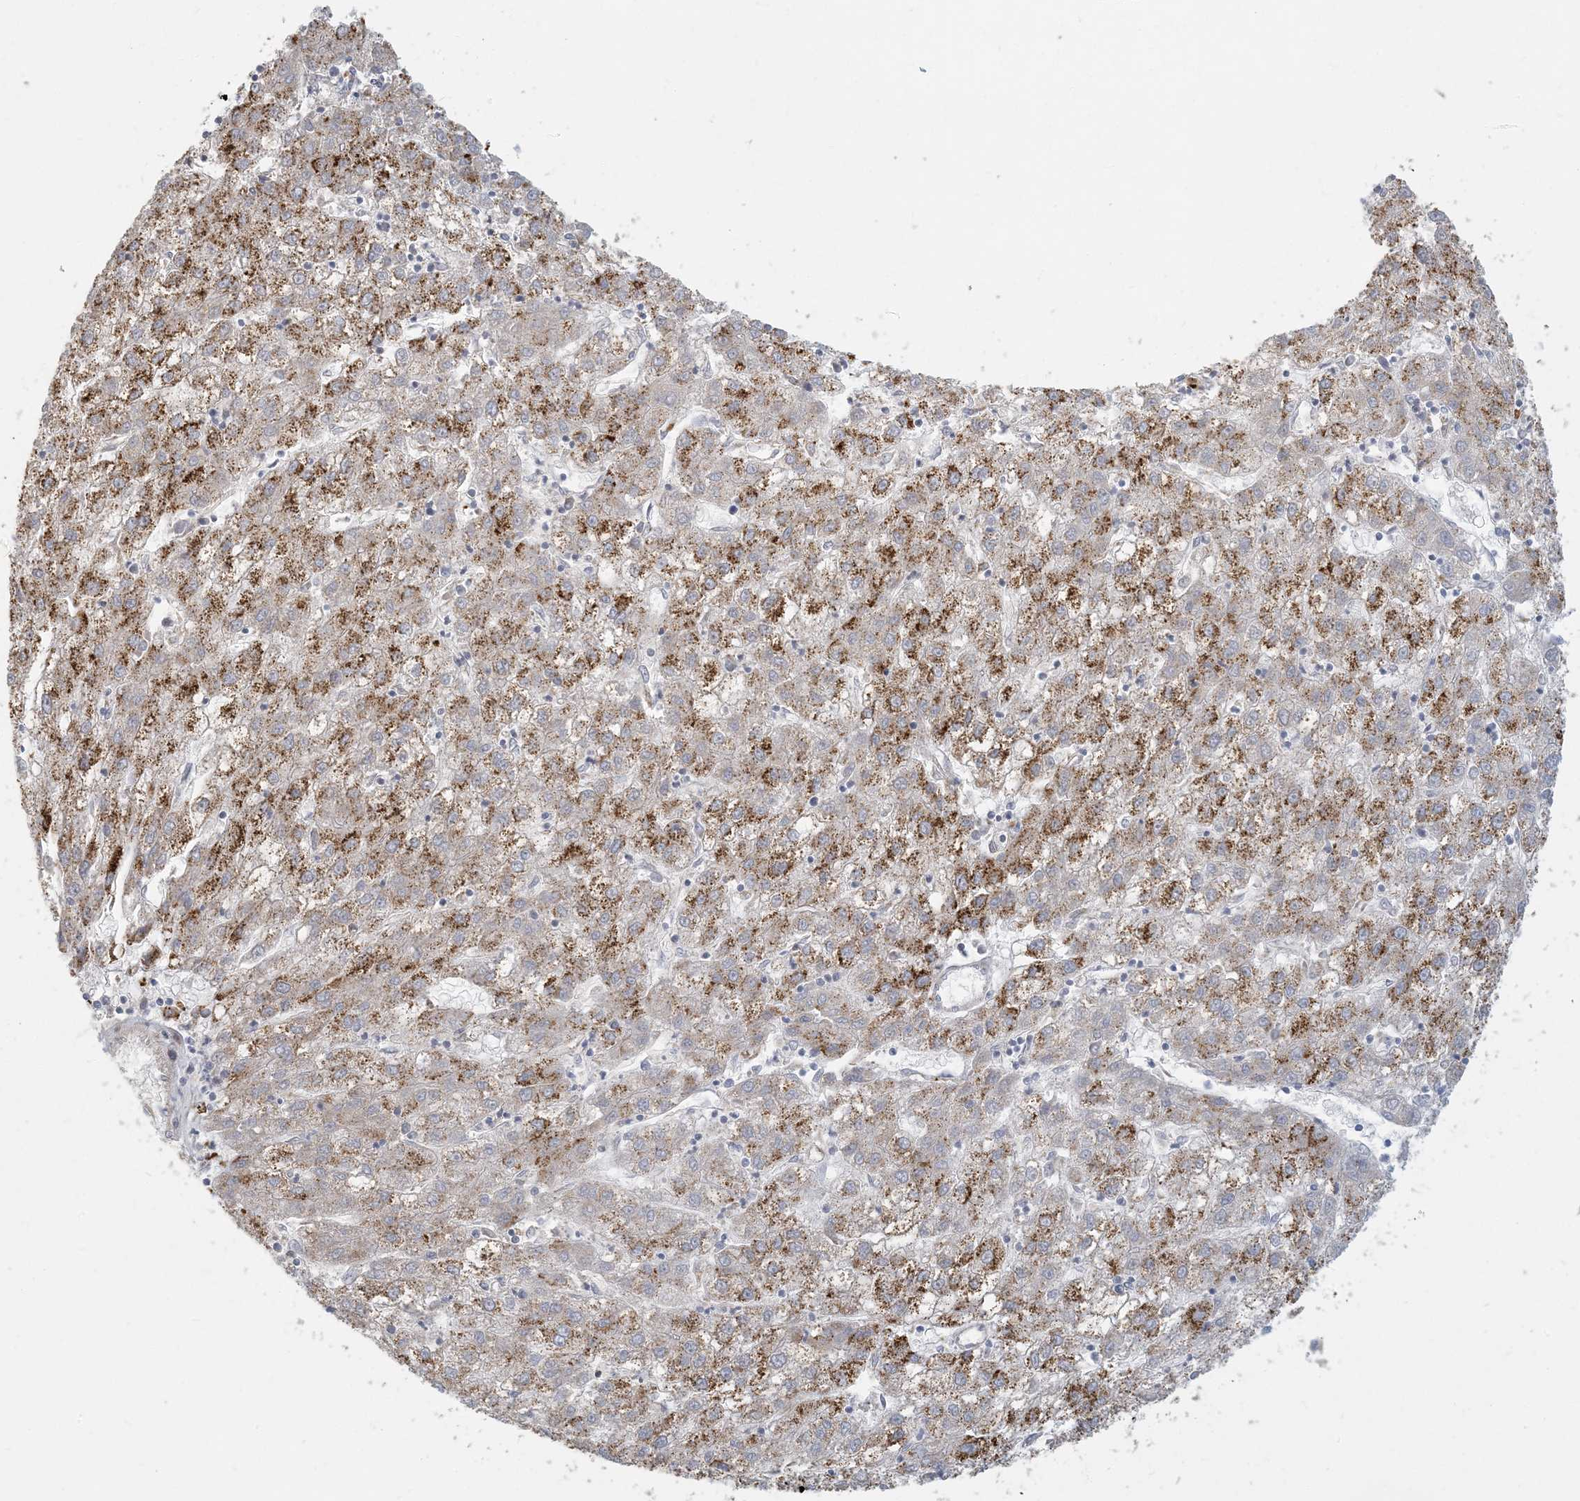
{"staining": {"intensity": "moderate", "quantity": "25%-75%", "location": "cytoplasmic/membranous"}, "tissue": "liver cancer", "cell_type": "Tumor cells", "image_type": "cancer", "snomed": [{"axis": "morphology", "description": "Carcinoma, Hepatocellular, NOS"}, {"axis": "topography", "description": "Liver"}], "caption": "A brown stain highlights moderate cytoplasmic/membranous staining of a protein in liver cancer tumor cells.", "gene": "MCAT", "patient": {"sex": "male", "age": 72}}